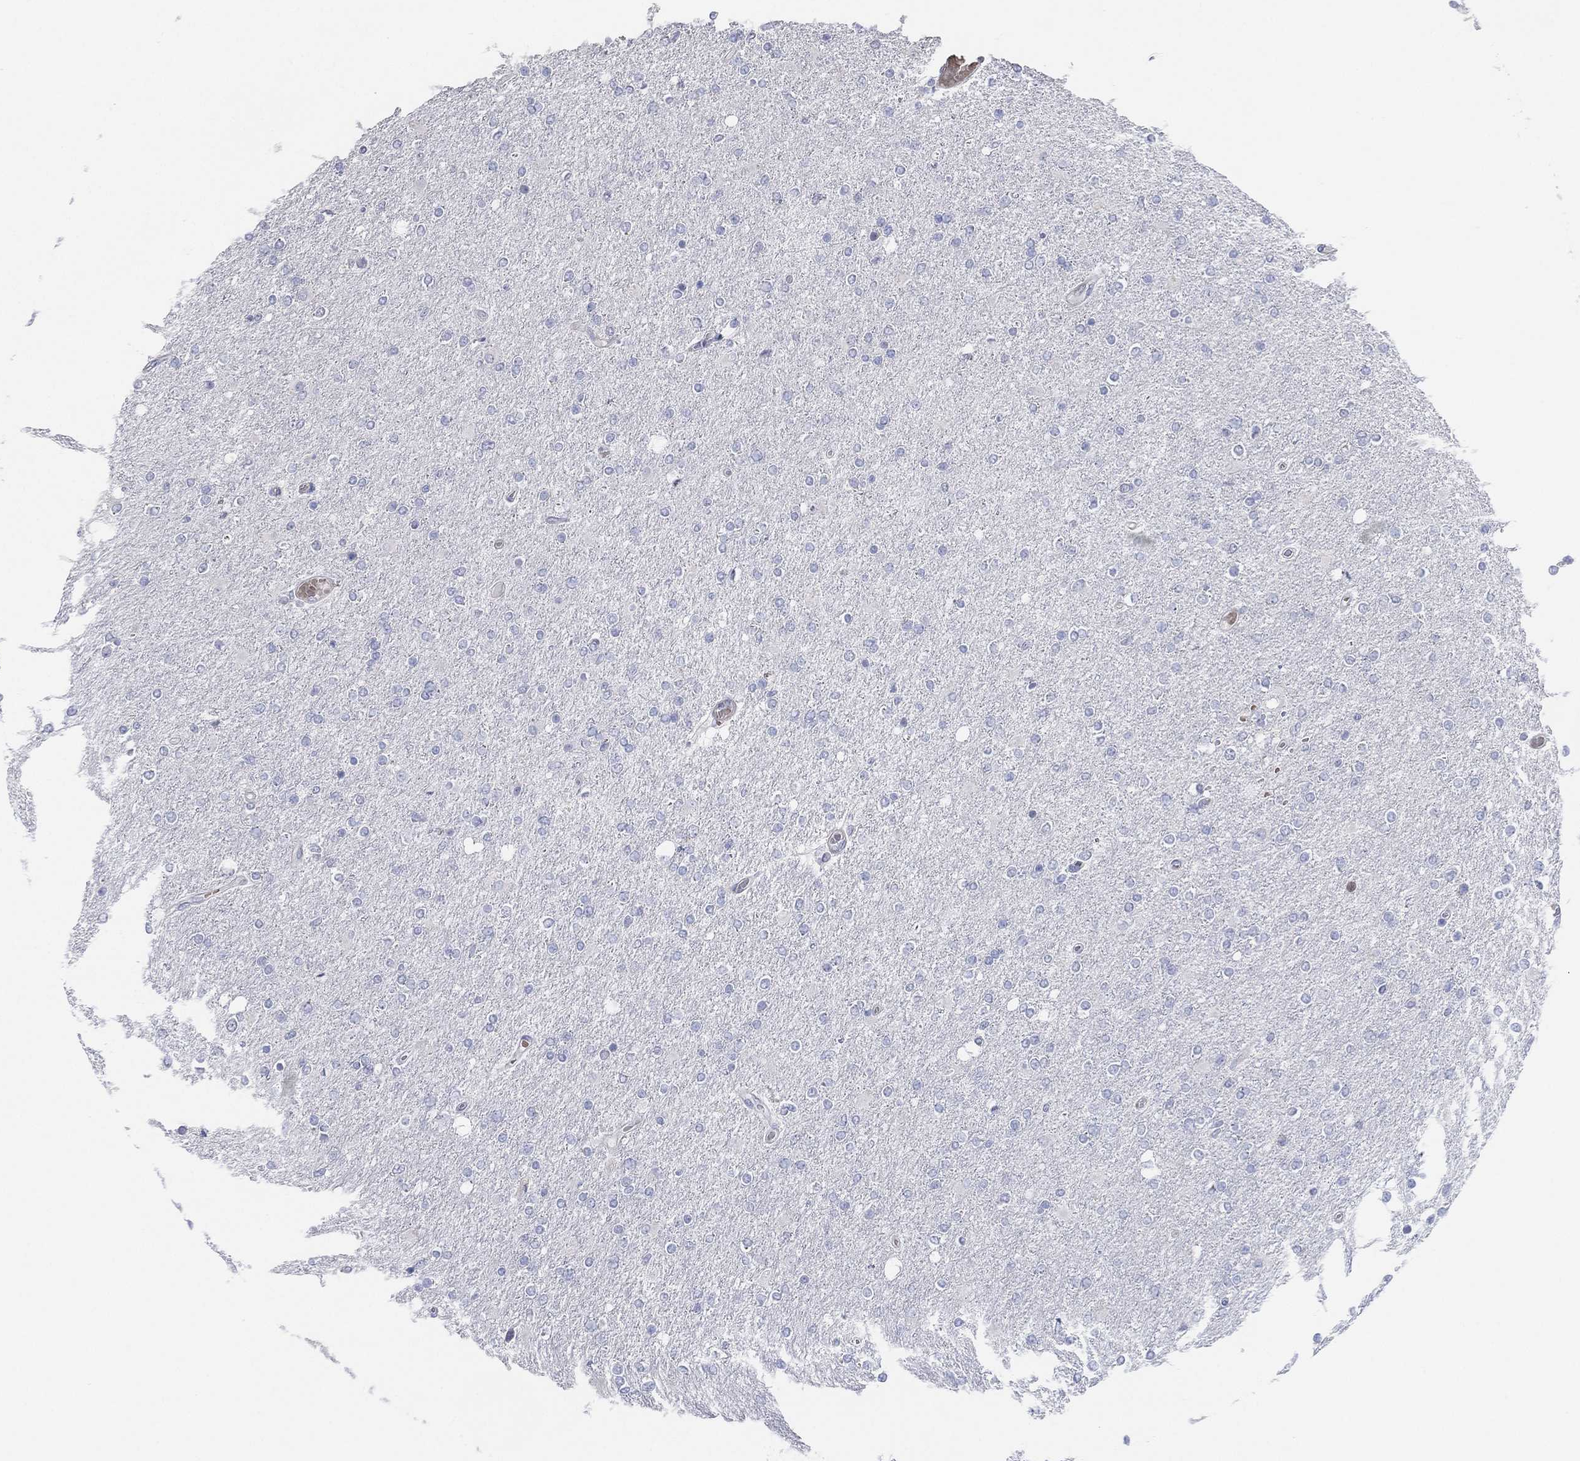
{"staining": {"intensity": "negative", "quantity": "none", "location": "none"}, "tissue": "glioma", "cell_type": "Tumor cells", "image_type": "cancer", "snomed": [{"axis": "morphology", "description": "Glioma, malignant, High grade"}, {"axis": "topography", "description": "Cerebral cortex"}], "caption": "Histopathology image shows no significant protein staining in tumor cells of glioma.", "gene": "CFTR", "patient": {"sex": "male", "age": 70}}